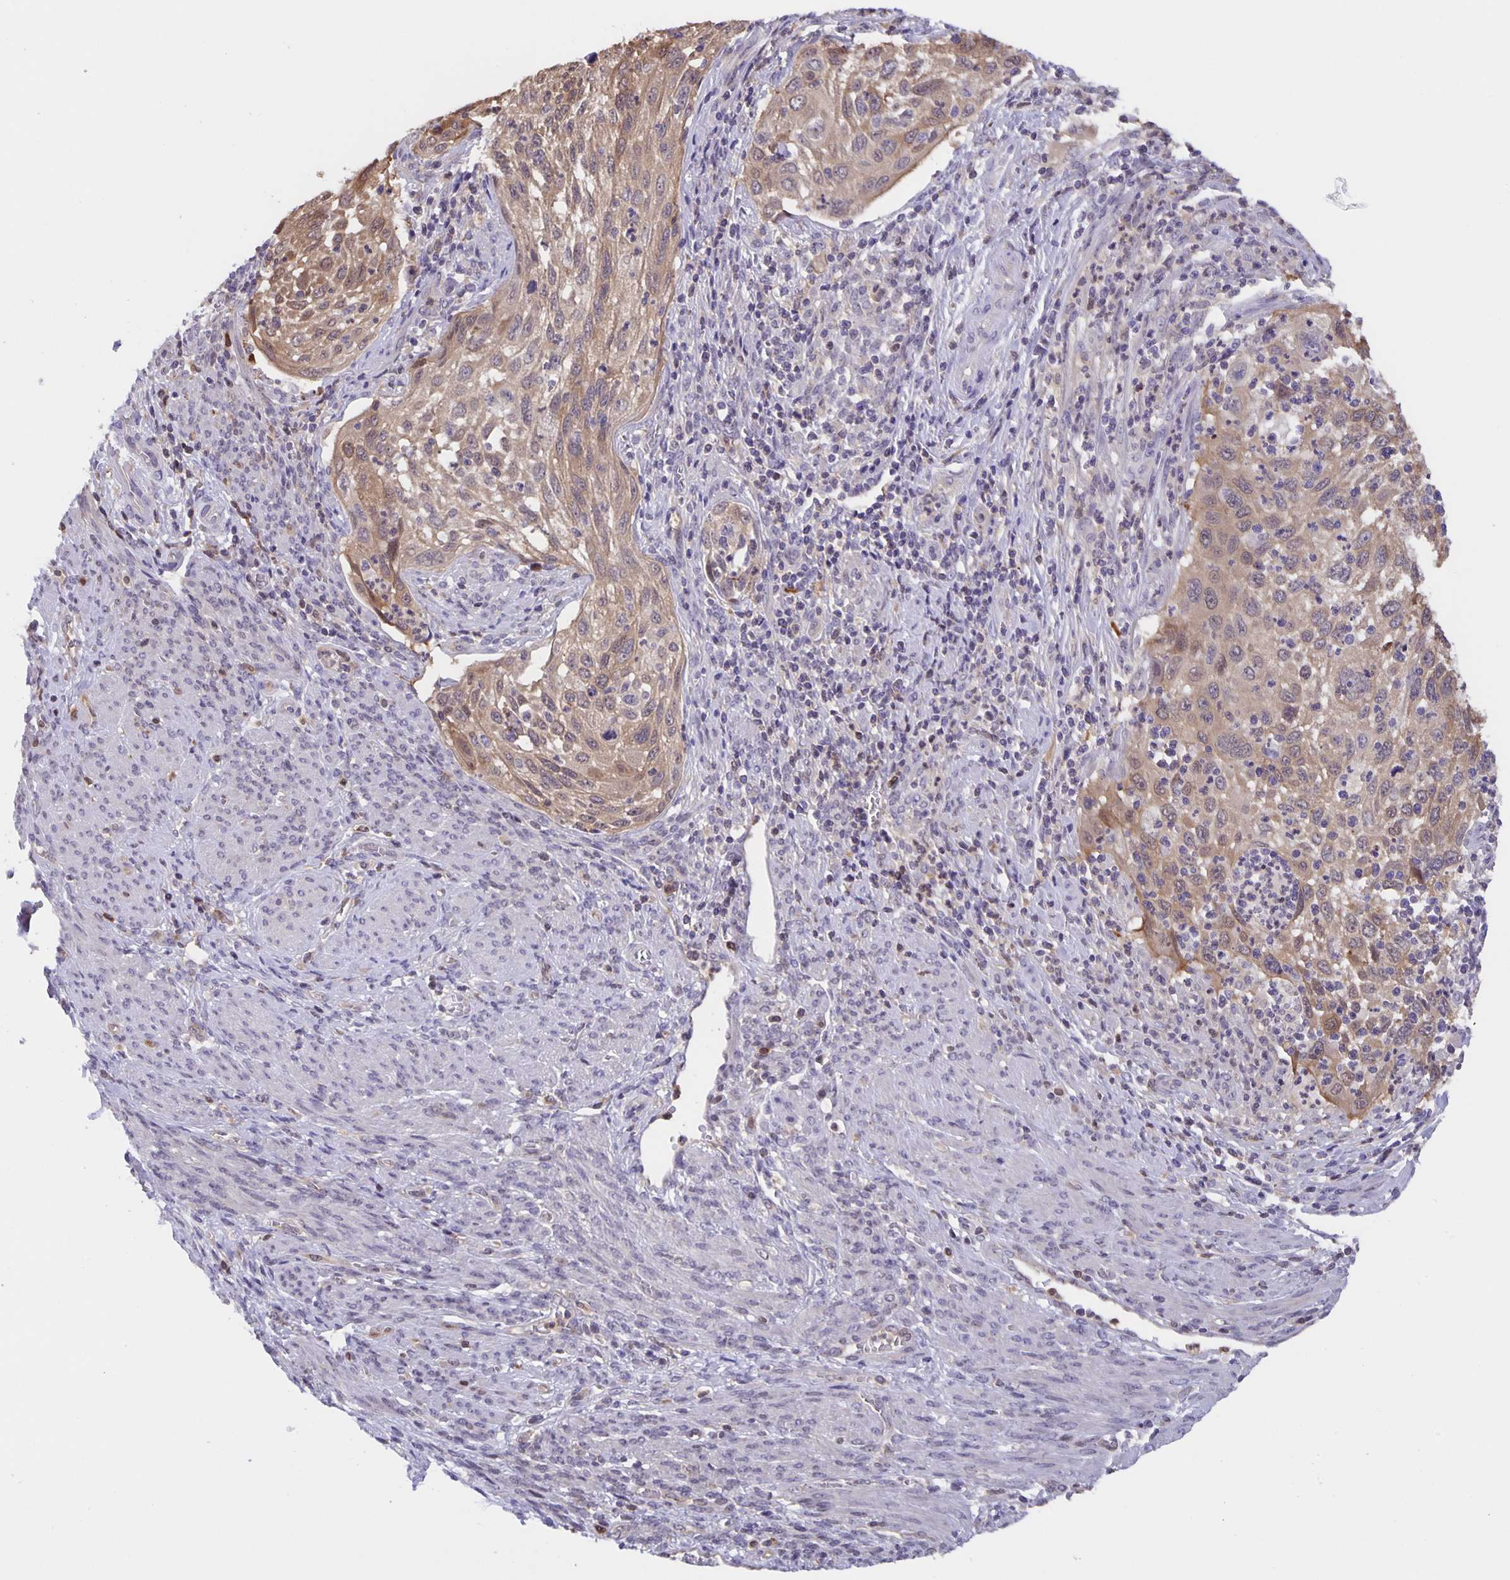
{"staining": {"intensity": "weak", "quantity": "25%-75%", "location": "cytoplasmic/membranous"}, "tissue": "cervical cancer", "cell_type": "Tumor cells", "image_type": "cancer", "snomed": [{"axis": "morphology", "description": "Squamous cell carcinoma, NOS"}, {"axis": "topography", "description": "Cervix"}], "caption": "Human cervical cancer stained with a protein marker reveals weak staining in tumor cells.", "gene": "MARCHF6", "patient": {"sex": "female", "age": 70}}